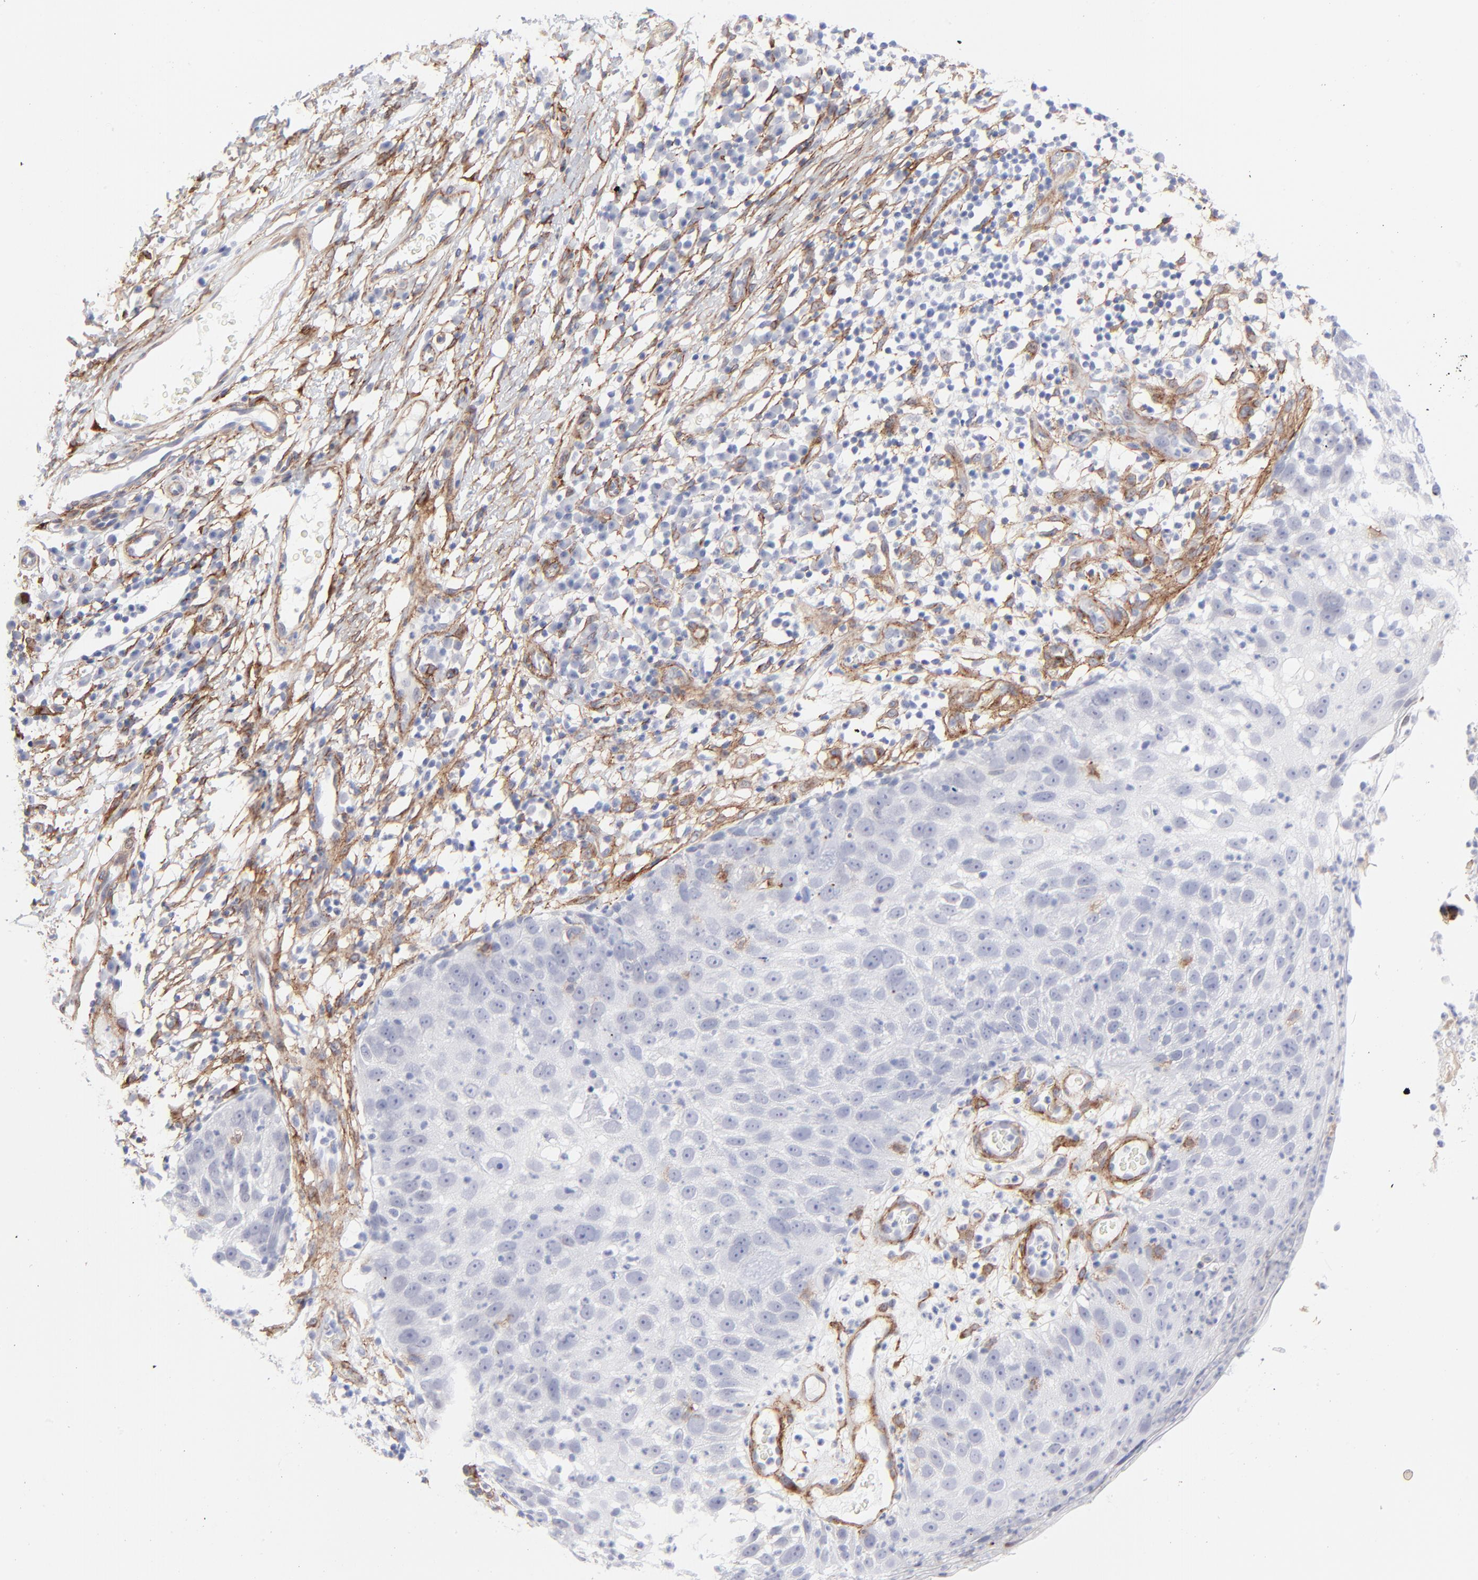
{"staining": {"intensity": "negative", "quantity": "none", "location": "none"}, "tissue": "skin cancer", "cell_type": "Tumor cells", "image_type": "cancer", "snomed": [{"axis": "morphology", "description": "Squamous cell carcinoma, NOS"}, {"axis": "topography", "description": "Skin"}], "caption": "Immunohistochemical staining of human squamous cell carcinoma (skin) displays no significant staining in tumor cells.", "gene": "PDGFRB", "patient": {"sex": "male", "age": 87}}